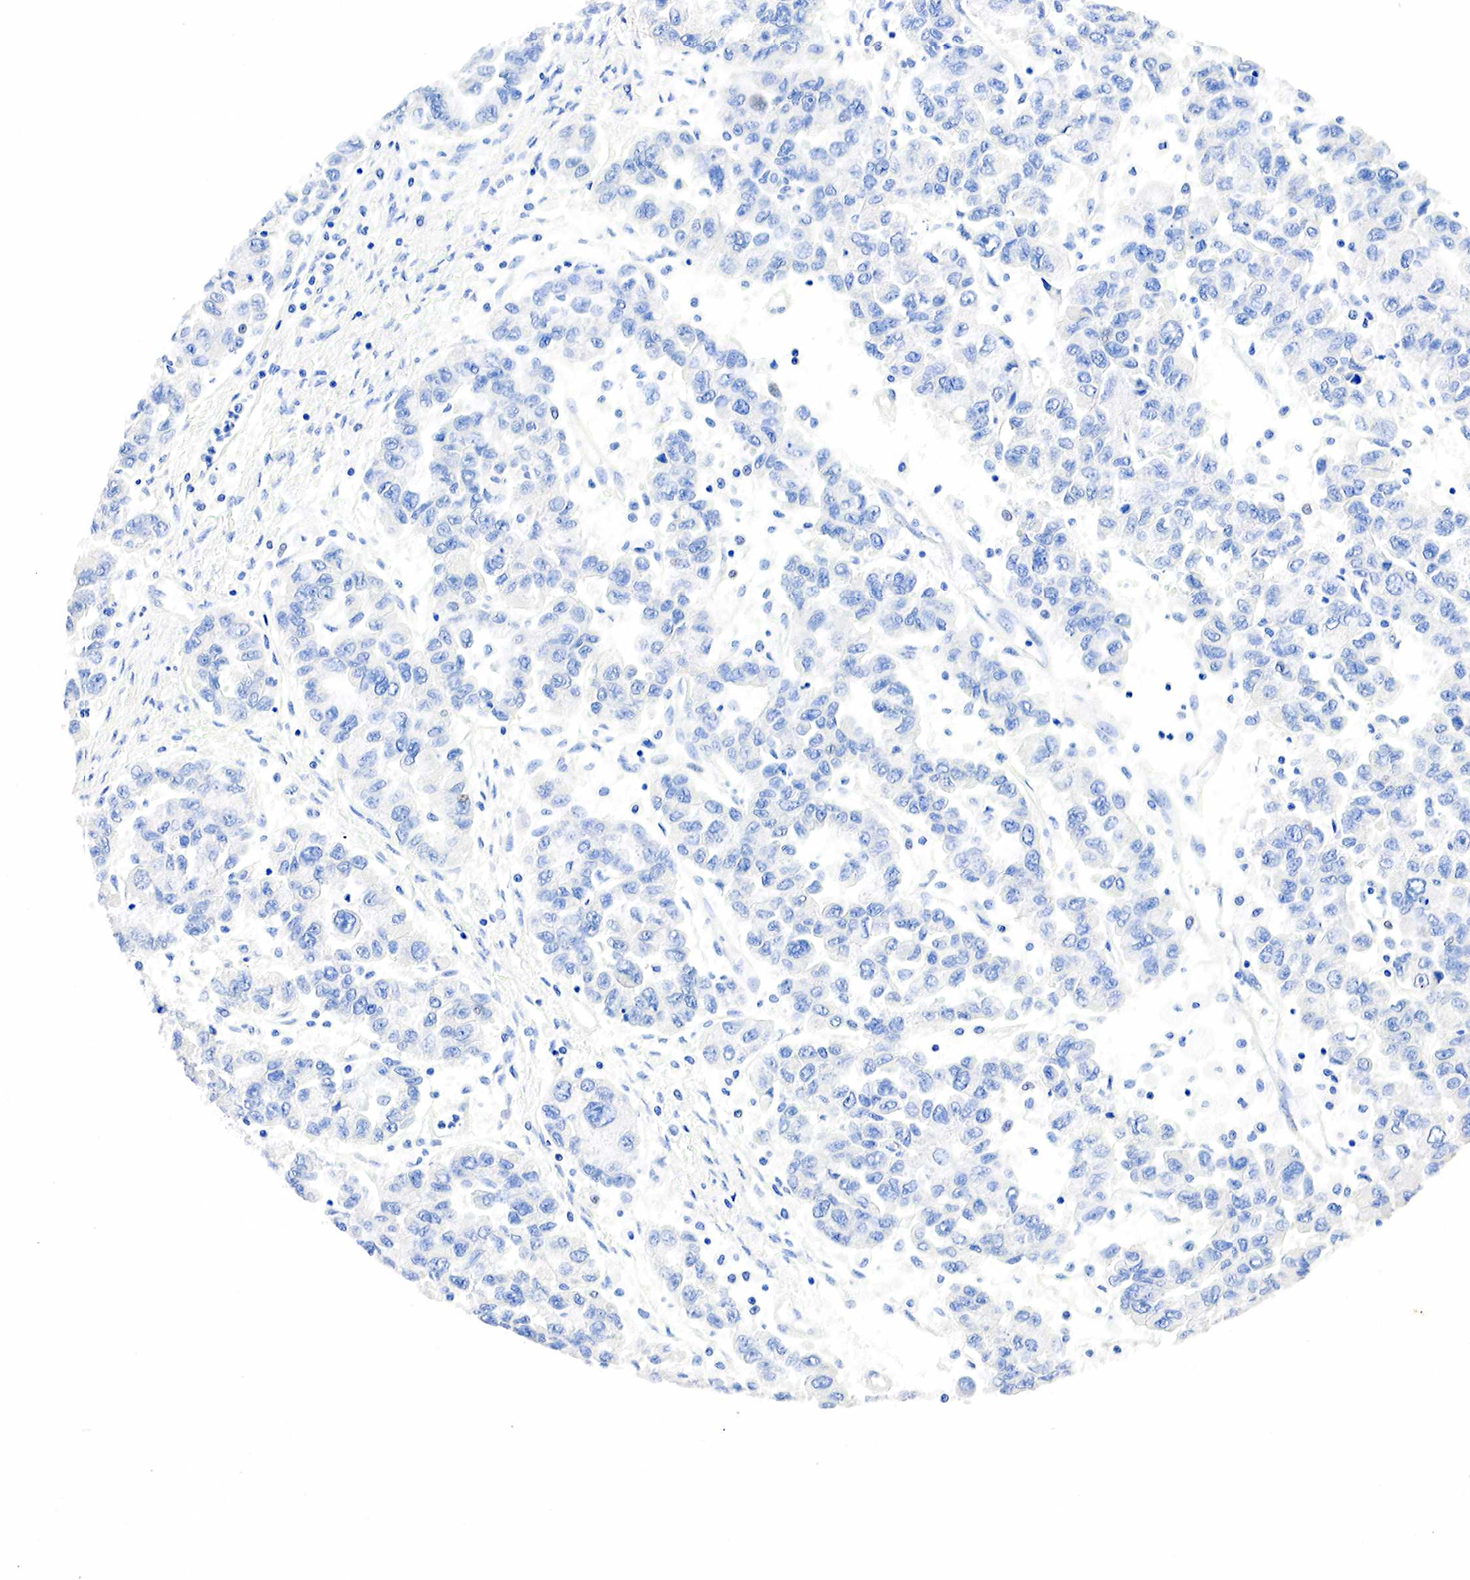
{"staining": {"intensity": "negative", "quantity": "none", "location": "none"}, "tissue": "ovarian cancer", "cell_type": "Tumor cells", "image_type": "cancer", "snomed": [{"axis": "morphology", "description": "Cystadenocarcinoma, serous, NOS"}, {"axis": "topography", "description": "Ovary"}], "caption": "Tumor cells are negative for protein expression in human ovarian cancer.", "gene": "SST", "patient": {"sex": "female", "age": 84}}